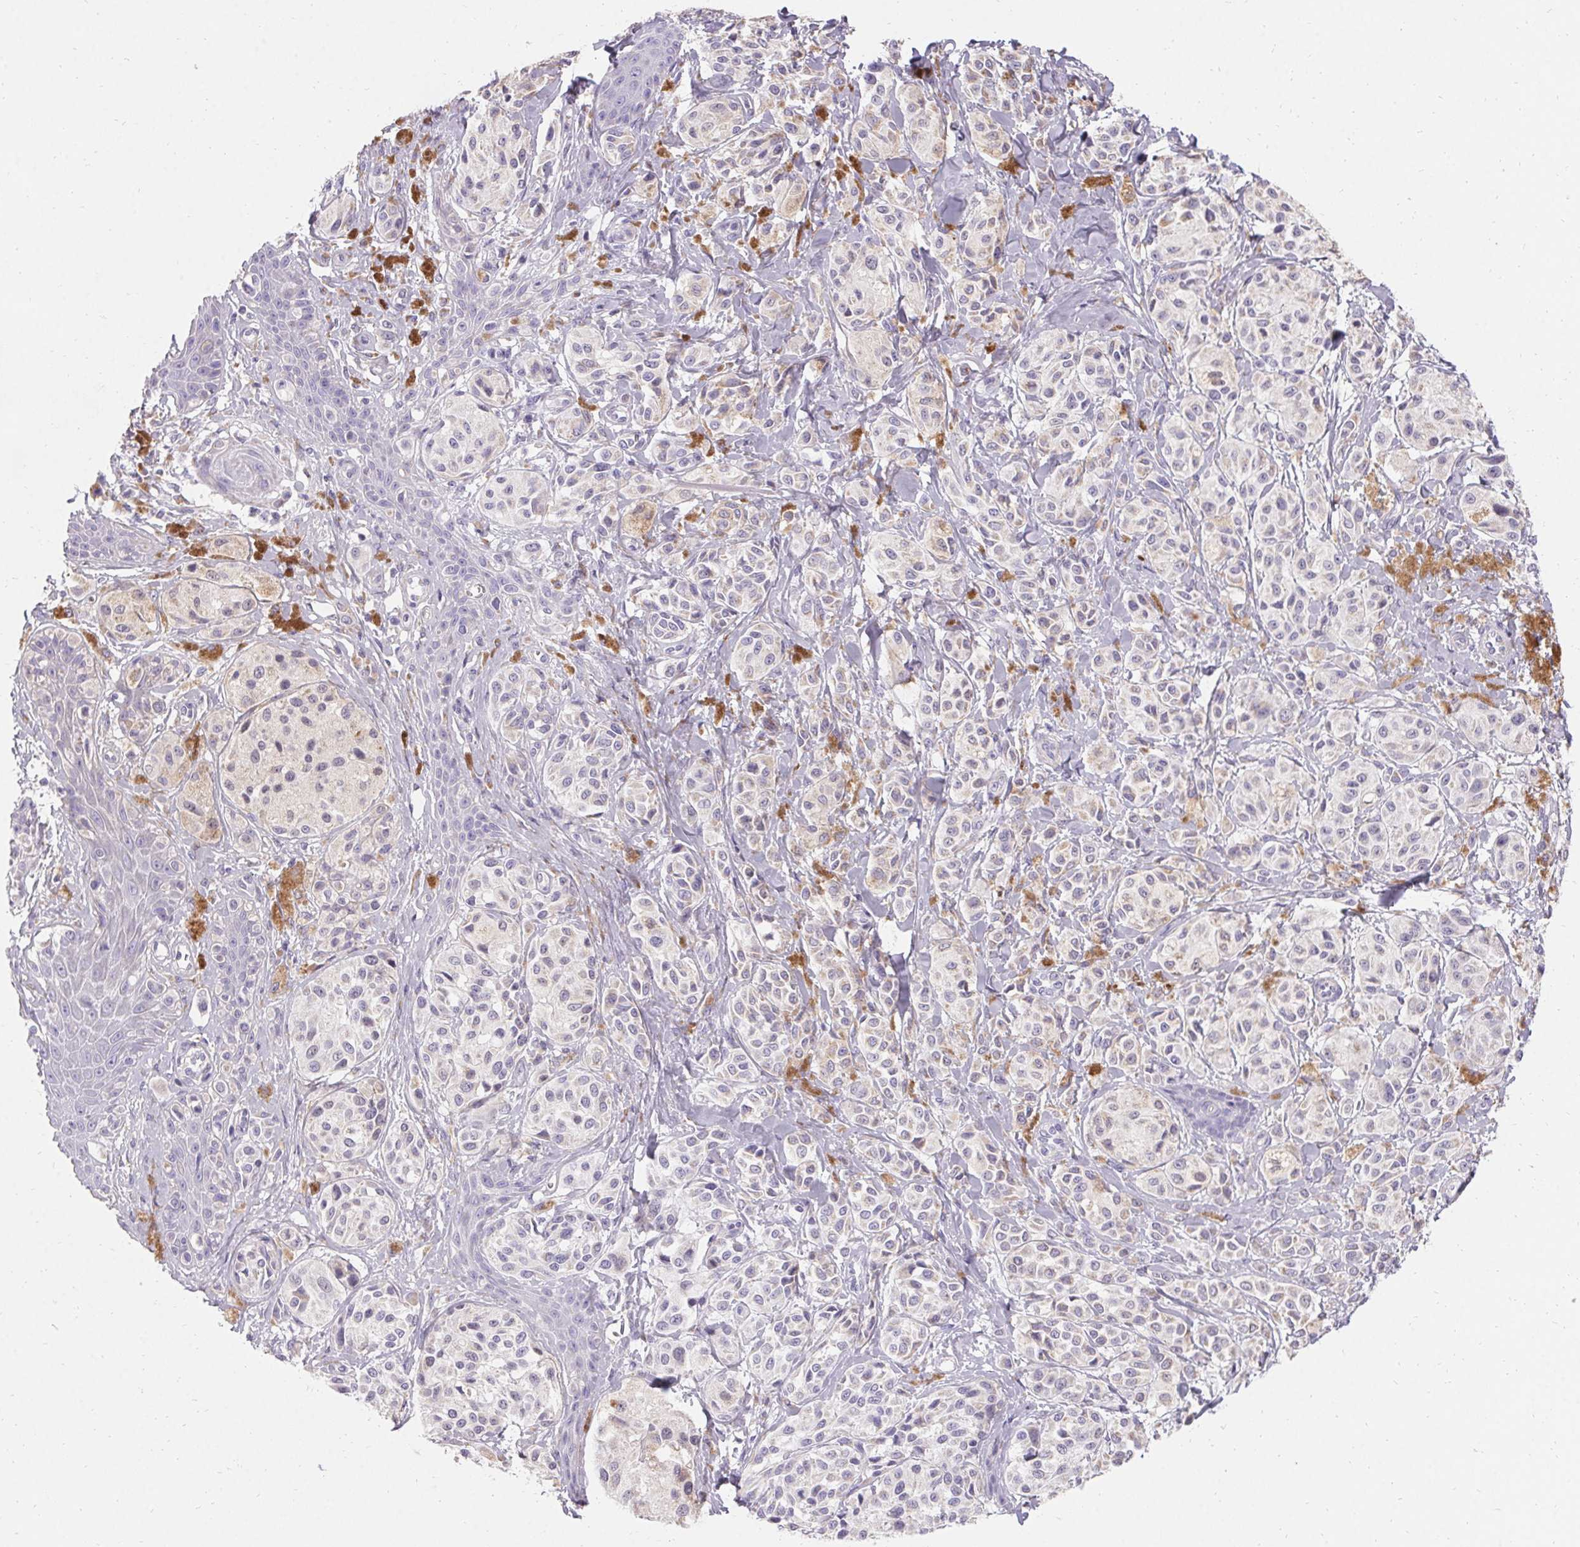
{"staining": {"intensity": "negative", "quantity": "none", "location": "none"}, "tissue": "melanoma", "cell_type": "Tumor cells", "image_type": "cancer", "snomed": [{"axis": "morphology", "description": "Malignant melanoma, NOS"}, {"axis": "topography", "description": "Skin"}], "caption": "There is no significant positivity in tumor cells of melanoma.", "gene": "ASGR2", "patient": {"sex": "female", "age": 80}}